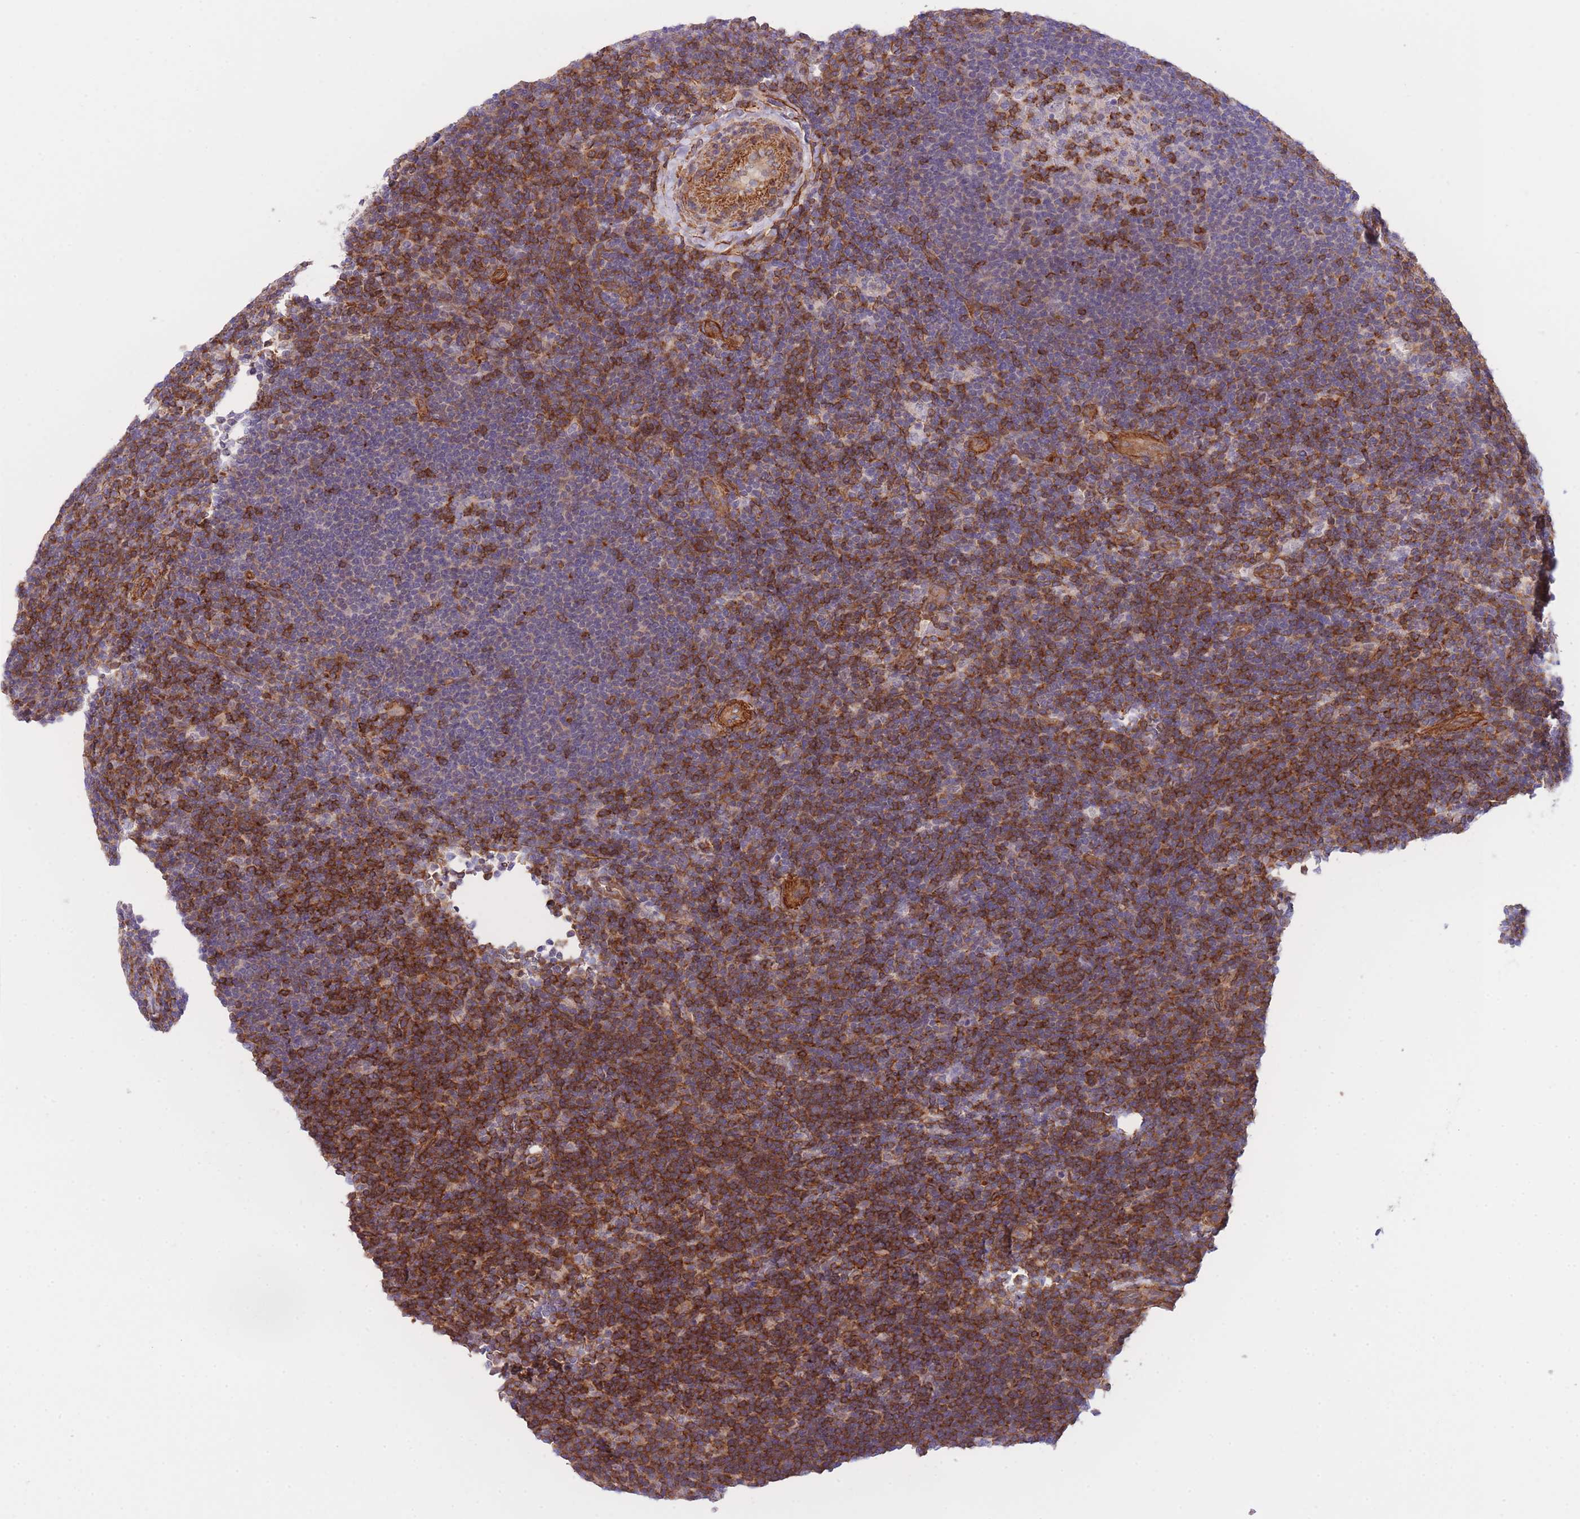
{"staining": {"intensity": "negative", "quantity": "none", "location": "none"}, "tissue": "lymphoma", "cell_type": "Tumor cells", "image_type": "cancer", "snomed": [{"axis": "morphology", "description": "Hodgkin's disease, NOS"}, {"axis": "topography", "description": "Lymph node"}], "caption": "Hodgkin's disease was stained to show a protein in brown. There is no significant expression in tumor cells. (Stains: DAB (3,3'-diaminobenzidine) IHC with hematoxylin counter stain, Microscopy: brightfield microscopy at high magnification).", "gene": "CDC25B", "patient": {"sex": "female", "age": 57}}